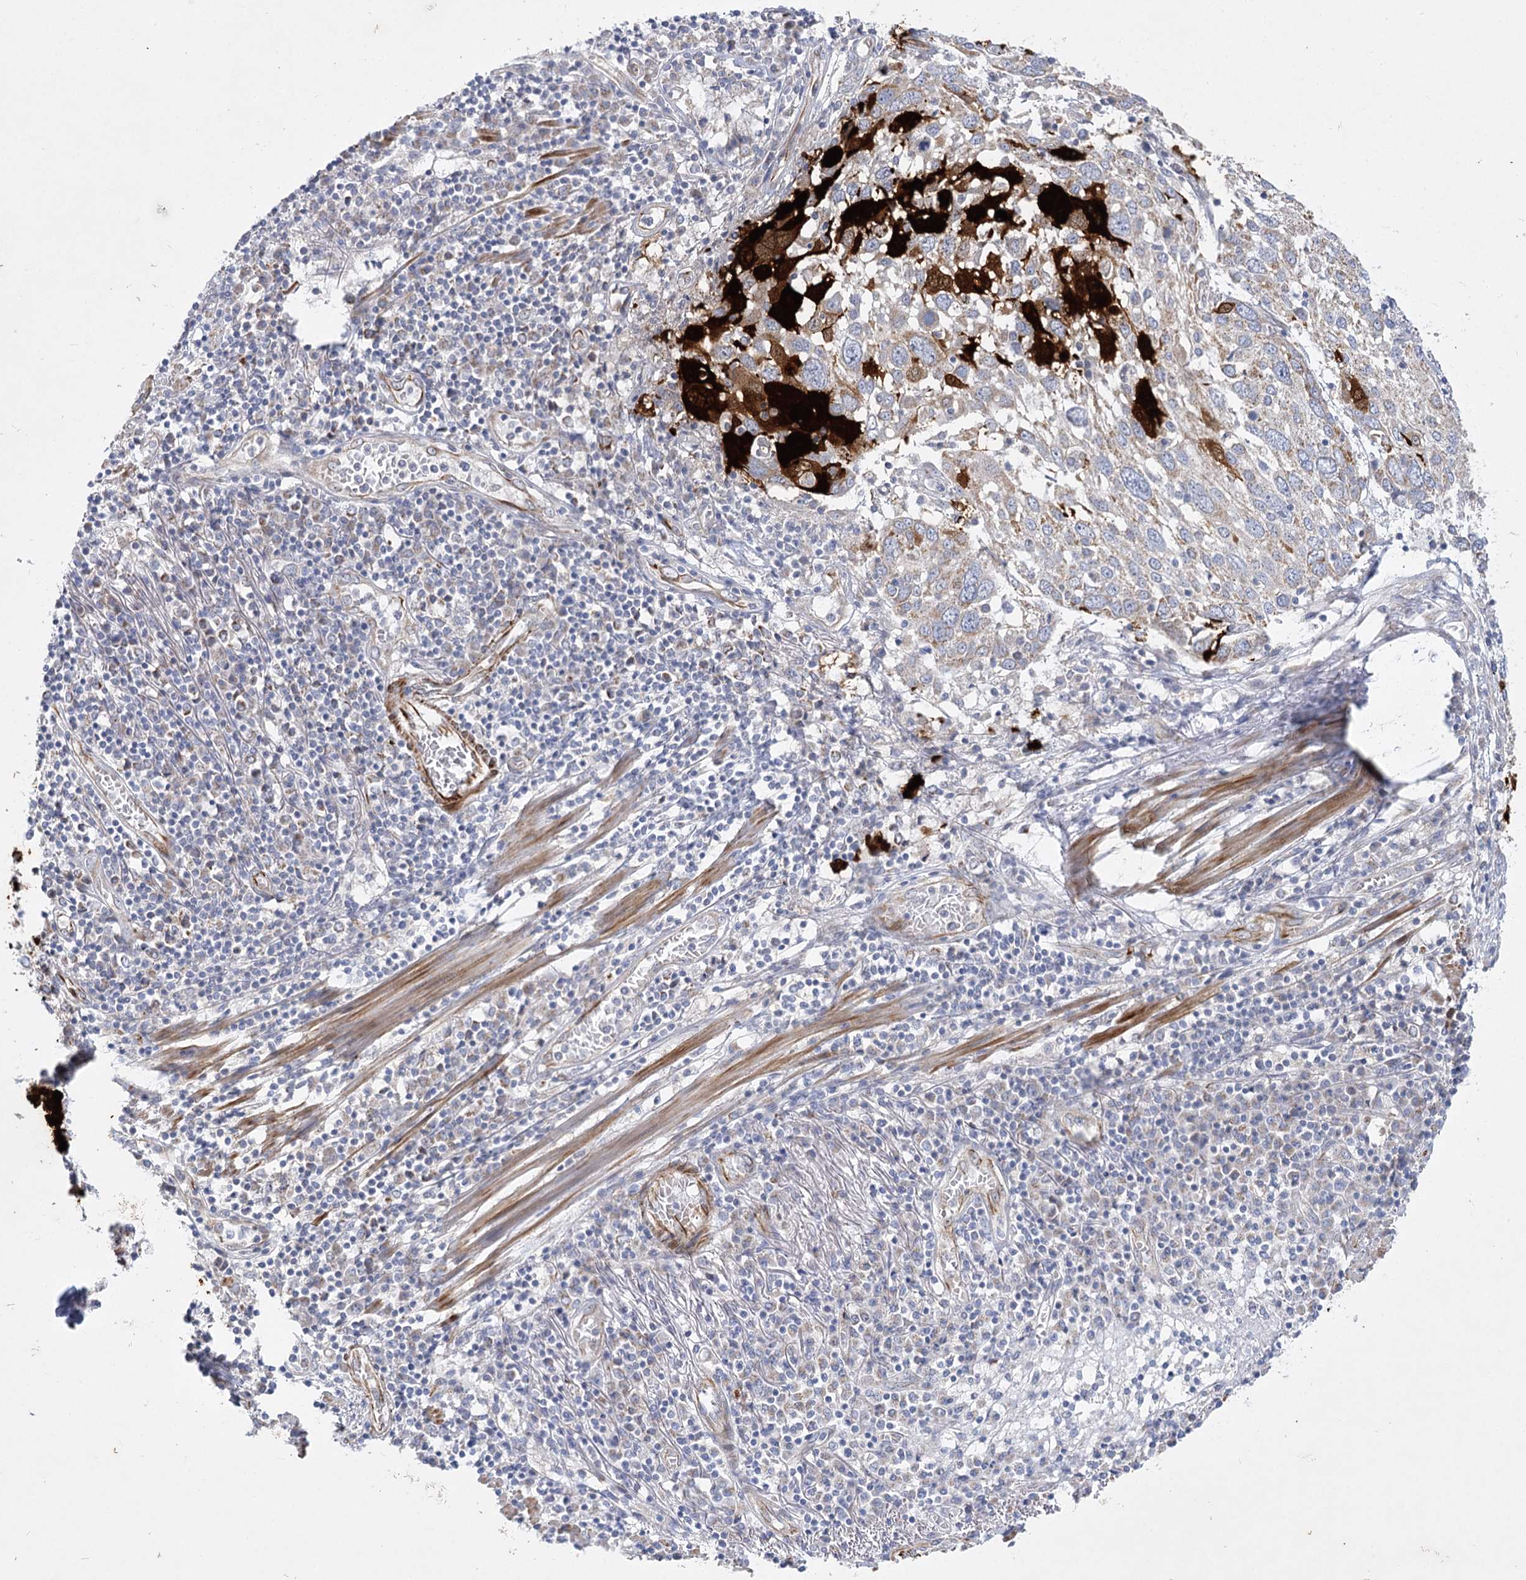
{"staining": {"intensity": "negative", "quantity": "none", "location": "none"}, "tissue": "lung cancer", "cell_type": "Tumor cells", "image_type": "cancer", "snomed": [{"axis": "morphology", "description": "Squamous cell carcinoma, NOS"}, {"axis": "topography", "description": "Lung"}], "caption": "An image of lung squamous cell carcinoma stained for a protein exhibits no brown staining in tumor cells. (Immunohistochemistry, brightfield microscopy, high magnification).", "gene": "DHTKD1", "patient": {"sex": "male", "age": 65}}